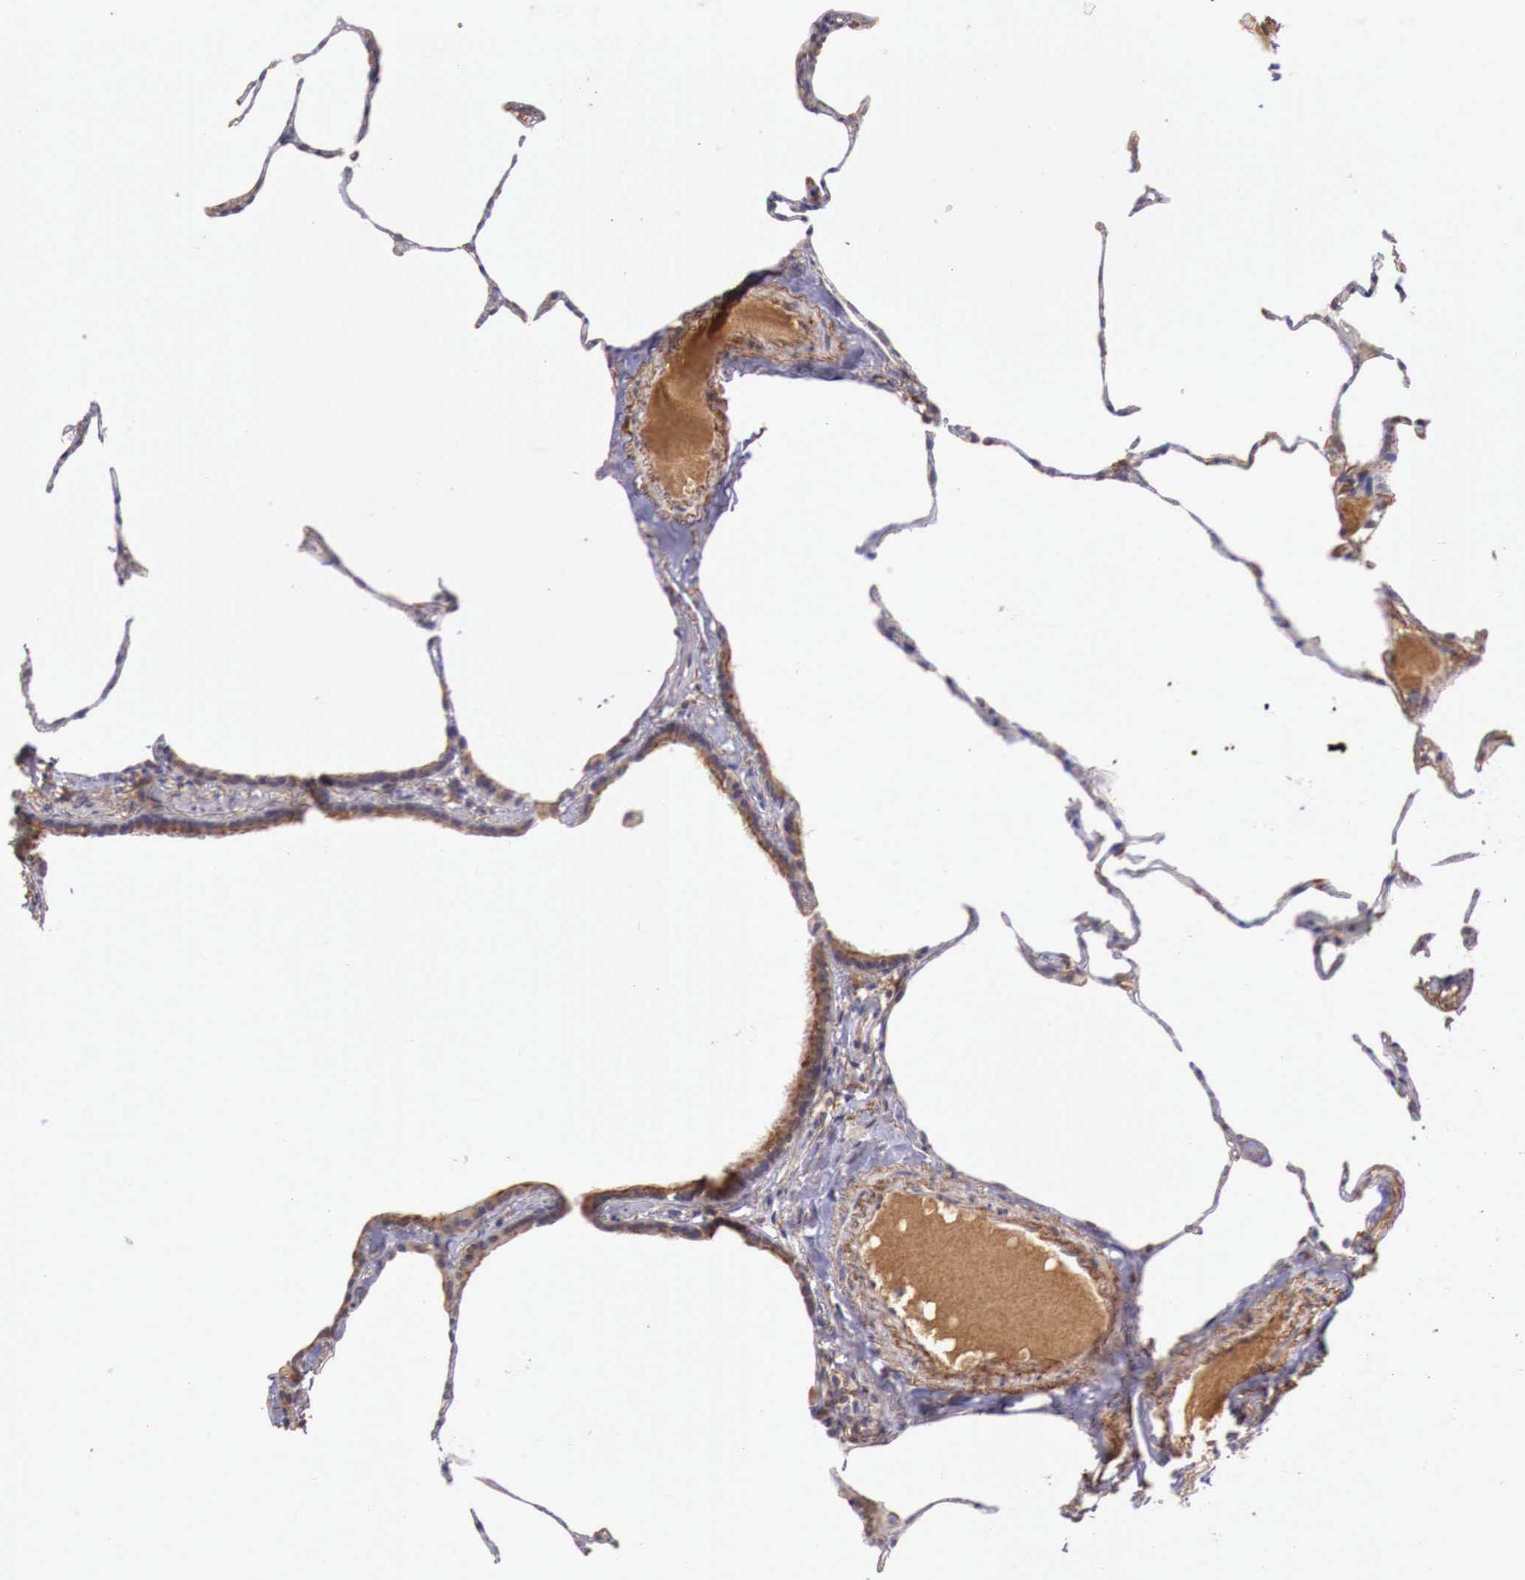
{"staining": {"intensity": "weak", "quantity": "25%-75%", "location": "cytoplasmic/membranous"}, "tissue": "lung", "cell_type": "Alveolar cells", "image_type": "normal", "snomed": [{"axis": "morphology", "description": "Normal tissue, NOS"}, {"axis": "topography", "description": "Lung"}], "caption": "Weak cytoplasmic/membranous expression for a protein is present in approximately 25%-75% of alveolar cells of benign lung using immunohistochemistry.", "gene": "CHRDL1", "patient": {"sex": "female", "age": 75}}